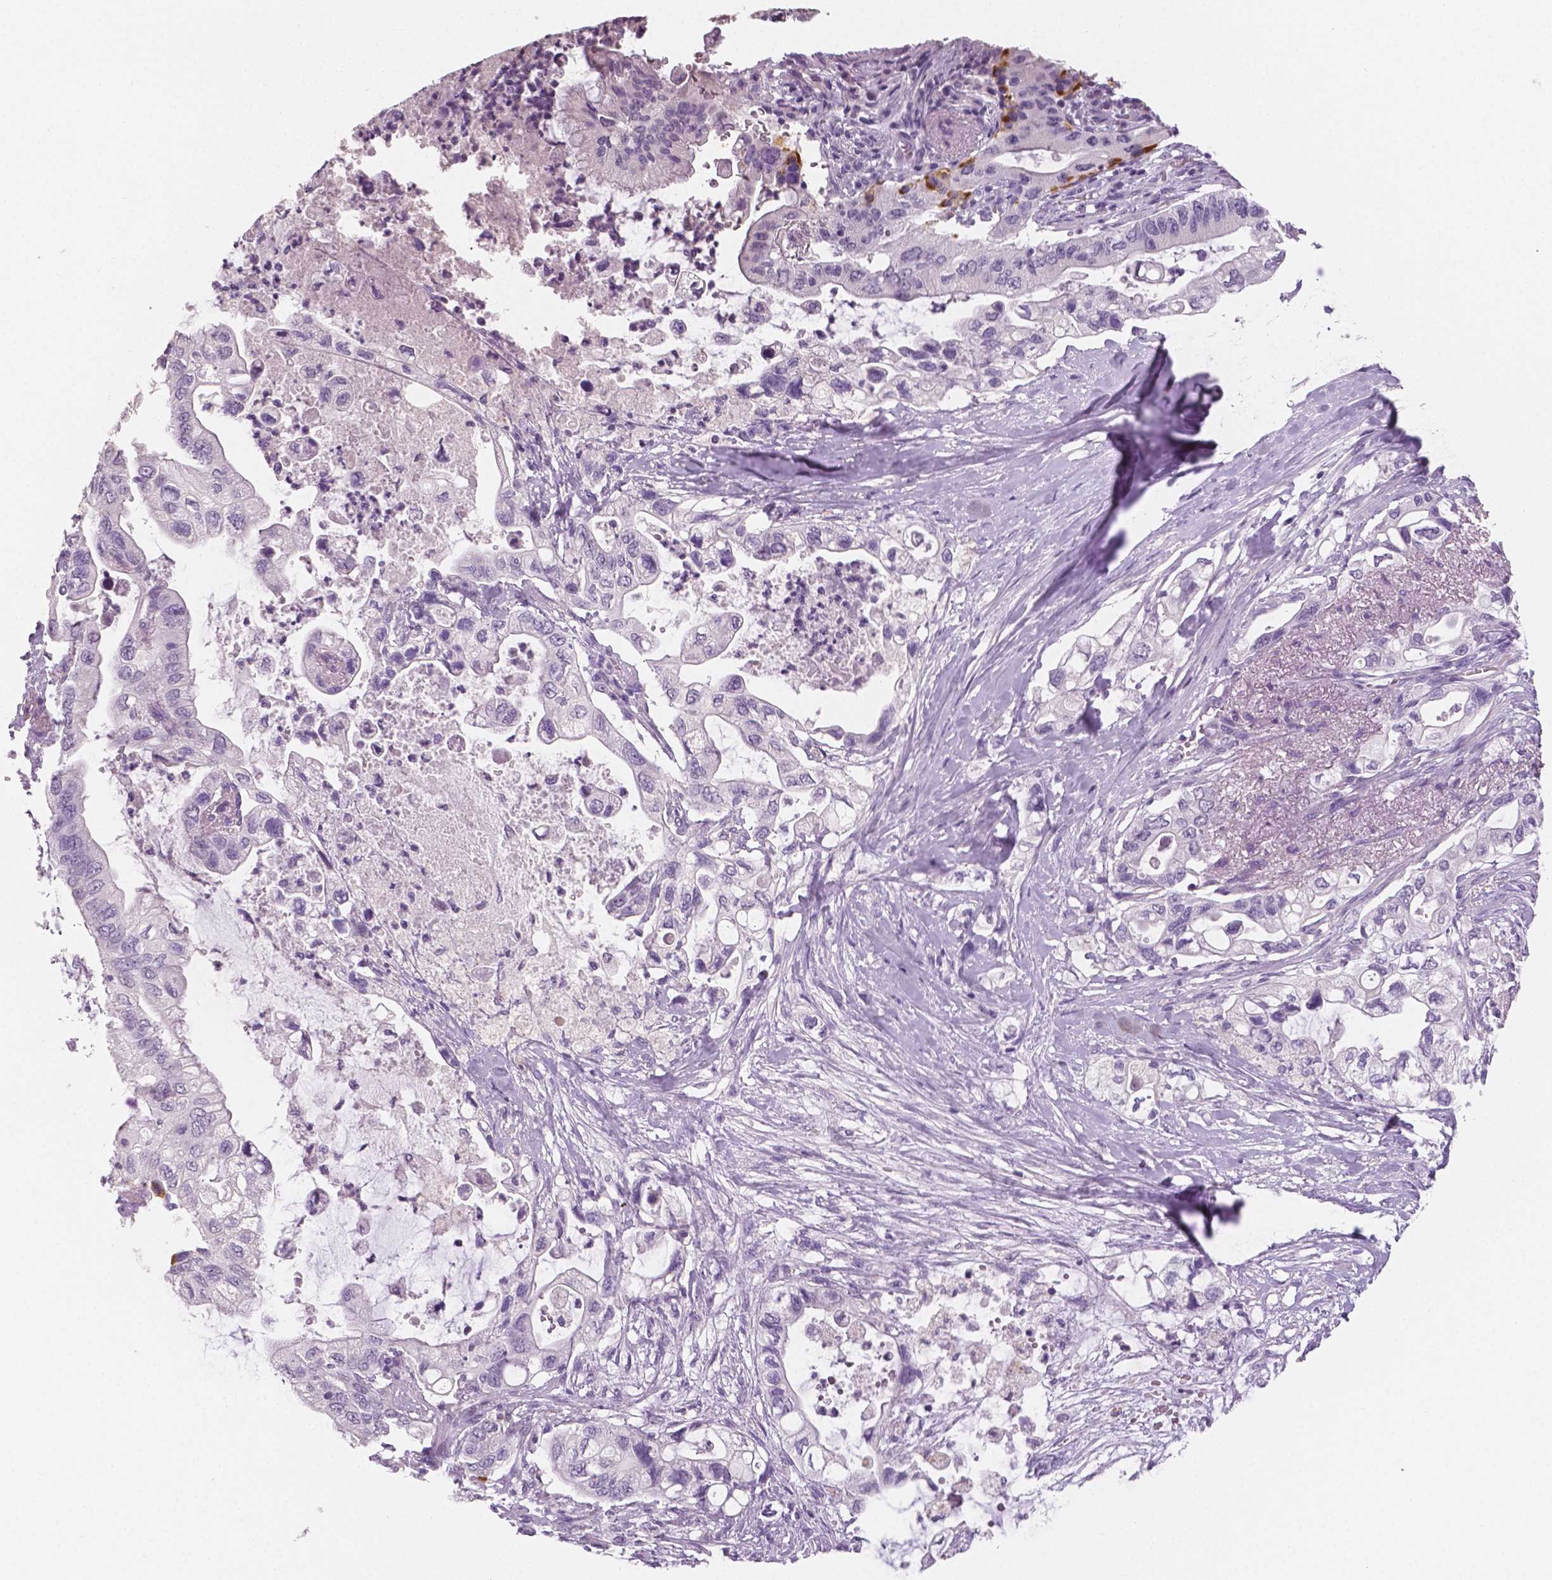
{"staining": {"intensity": "negative", "quantity": "none", "location": "none"}, "tissue": "pancreatic cancer", "cell_type": "Tumor cells", "image_type": "cancer", "snomed": [{"axis": "morphology", "description": "Adenocarcinoma, NOS"}, {"axis": "topography", "description": "Pancreas"}], "caption": "Tumor cells show no significant protein expression in pancreatic cancer (adenocarcinoma). The staining was performed using DAB (3,3'-diaminobenzidine) to visualize the protein expression in brown, while the nuclei were stained in blue with hematoxylin (Magnification: 20x).", "gene": "TSPAN7", "patient": {"sex": "female", "age": 72}}